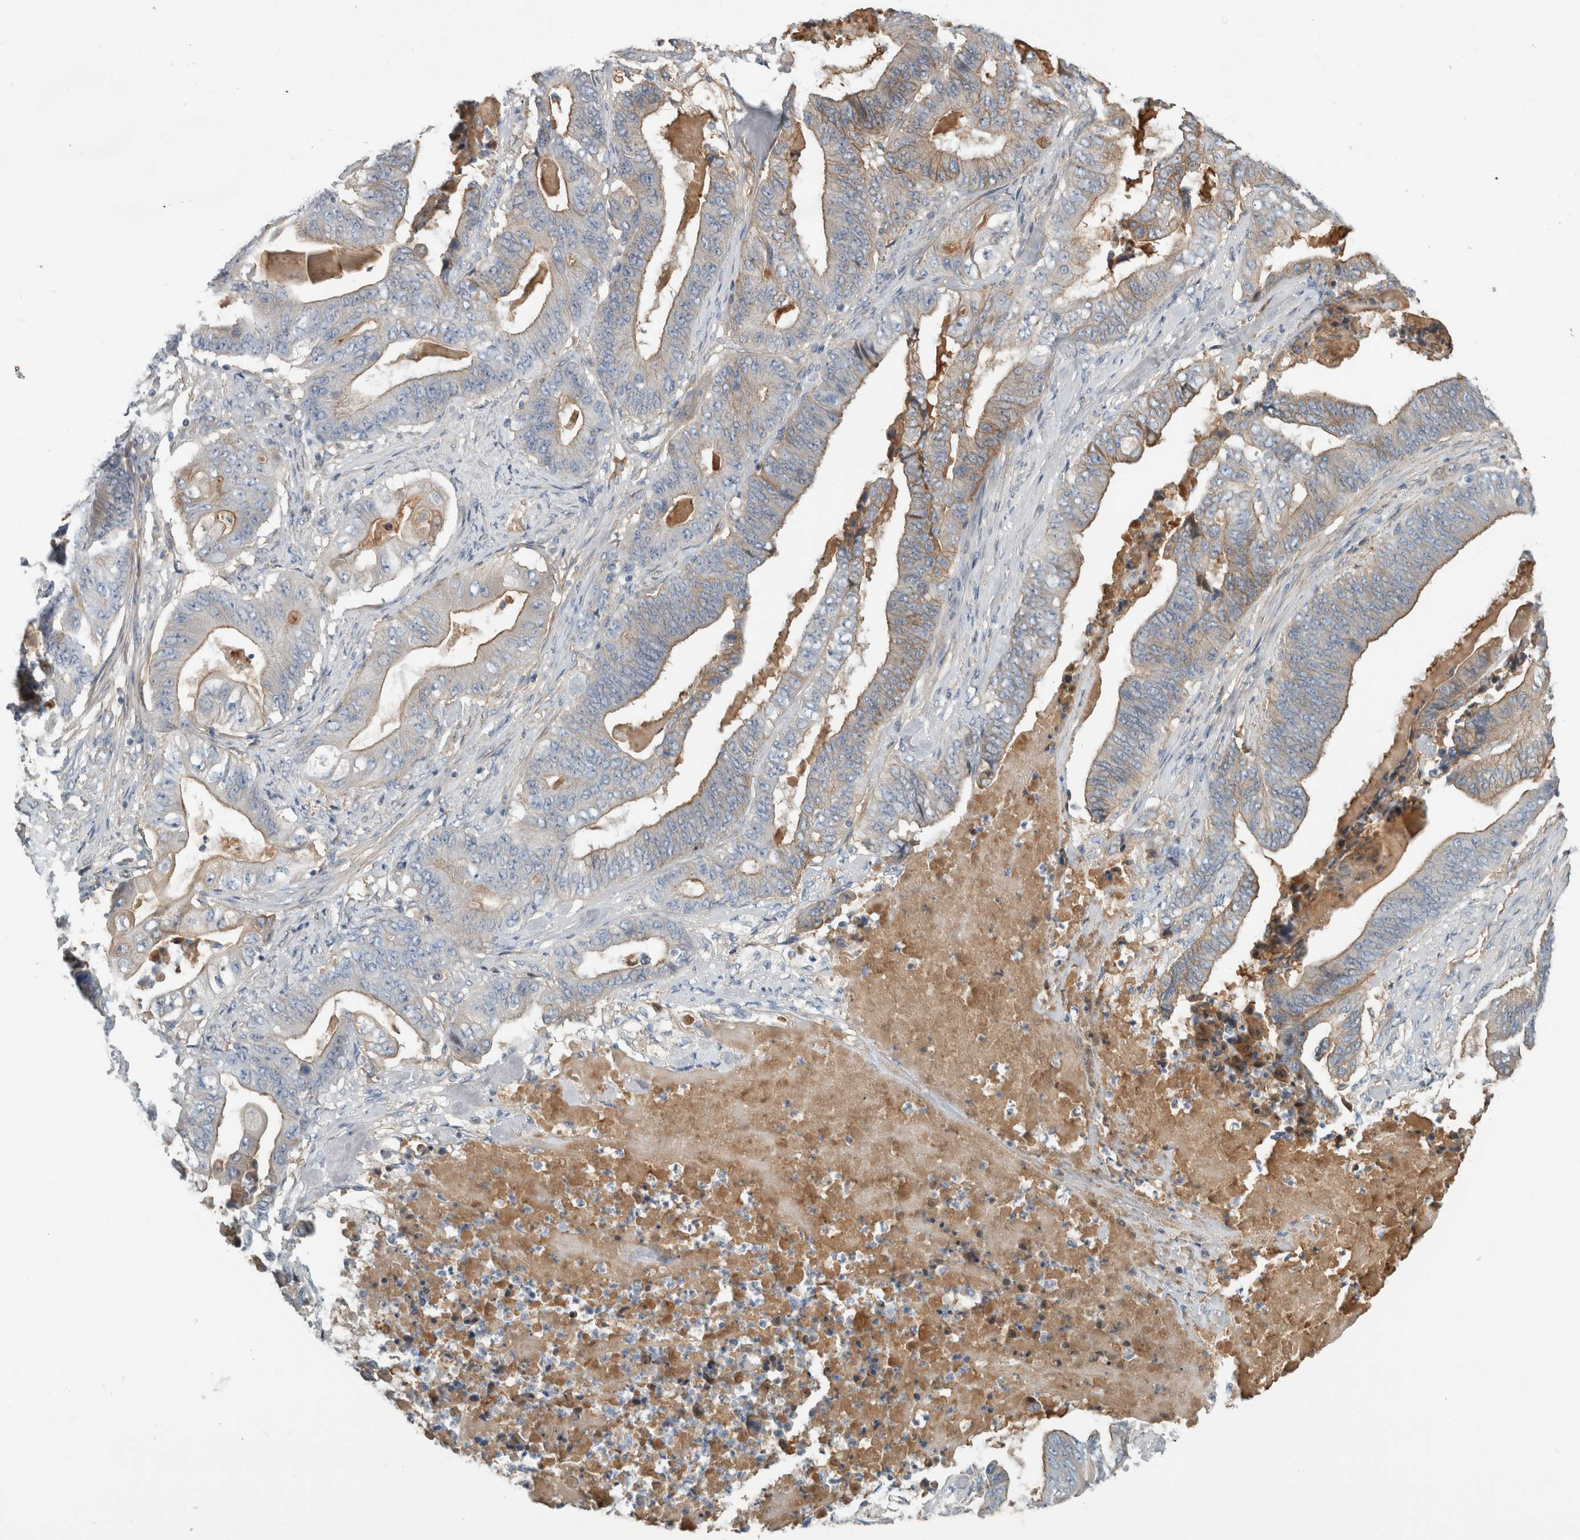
{"staining": {"intensity": "moderate", "quantity": "25%-75%", "location": "cytoplasmic/membranous"}, "tissue": "stomach cancer", "cell_type": "Tumor cells", "image_type": "cancer", "snomed": [{"axis": "morphology", "description": "Adenocarcinoma, NOS"}, {"axis": "topography", "description": "Stomach"}], "caption": "Tumor cells reveal moderate cytoplasmic/membranous positivity in about 25%-75% of cells in stomach cancer.", "gene": "CFI", "patient": {"sex": "female", "age": 73}}